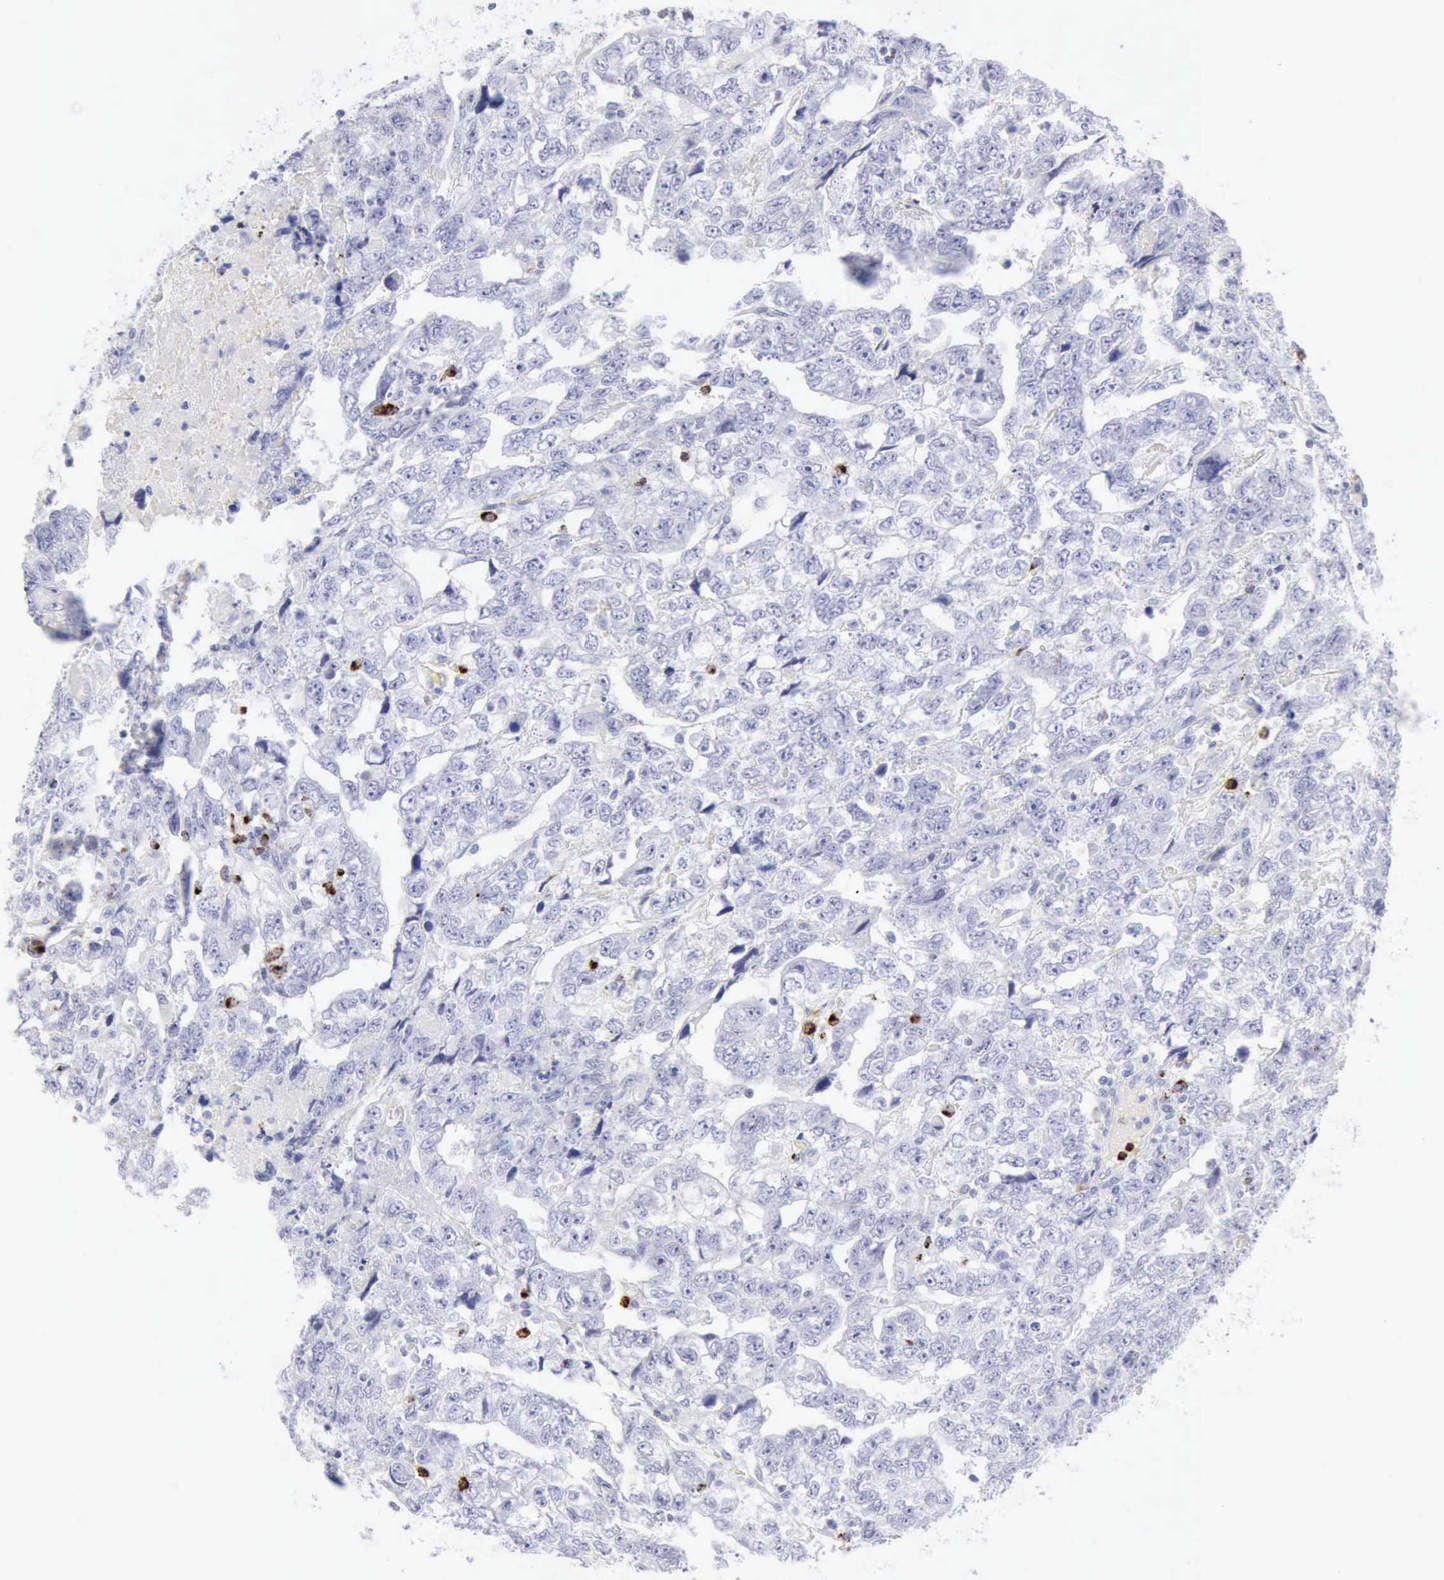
{"staining": {"intensity": "negative", "quantity": "none", "location": "none"}, "tissue": "testis cancer", "cell_type": "Tumor cells", "image_type": "cancer", "snomed": [{"axis": "morphology", "description": "Carcinoma, Embryonal, NOS"}, {"axis": "topography", "description": "Testis"}], "caption": "IHC photomicrograph of human embryonal carcinoma (testis) stained for a protein (brown), which demonstrates no expression in tumor cells.", "gene": "GZMB", "patient": {"sex": "male", "age": 36}}